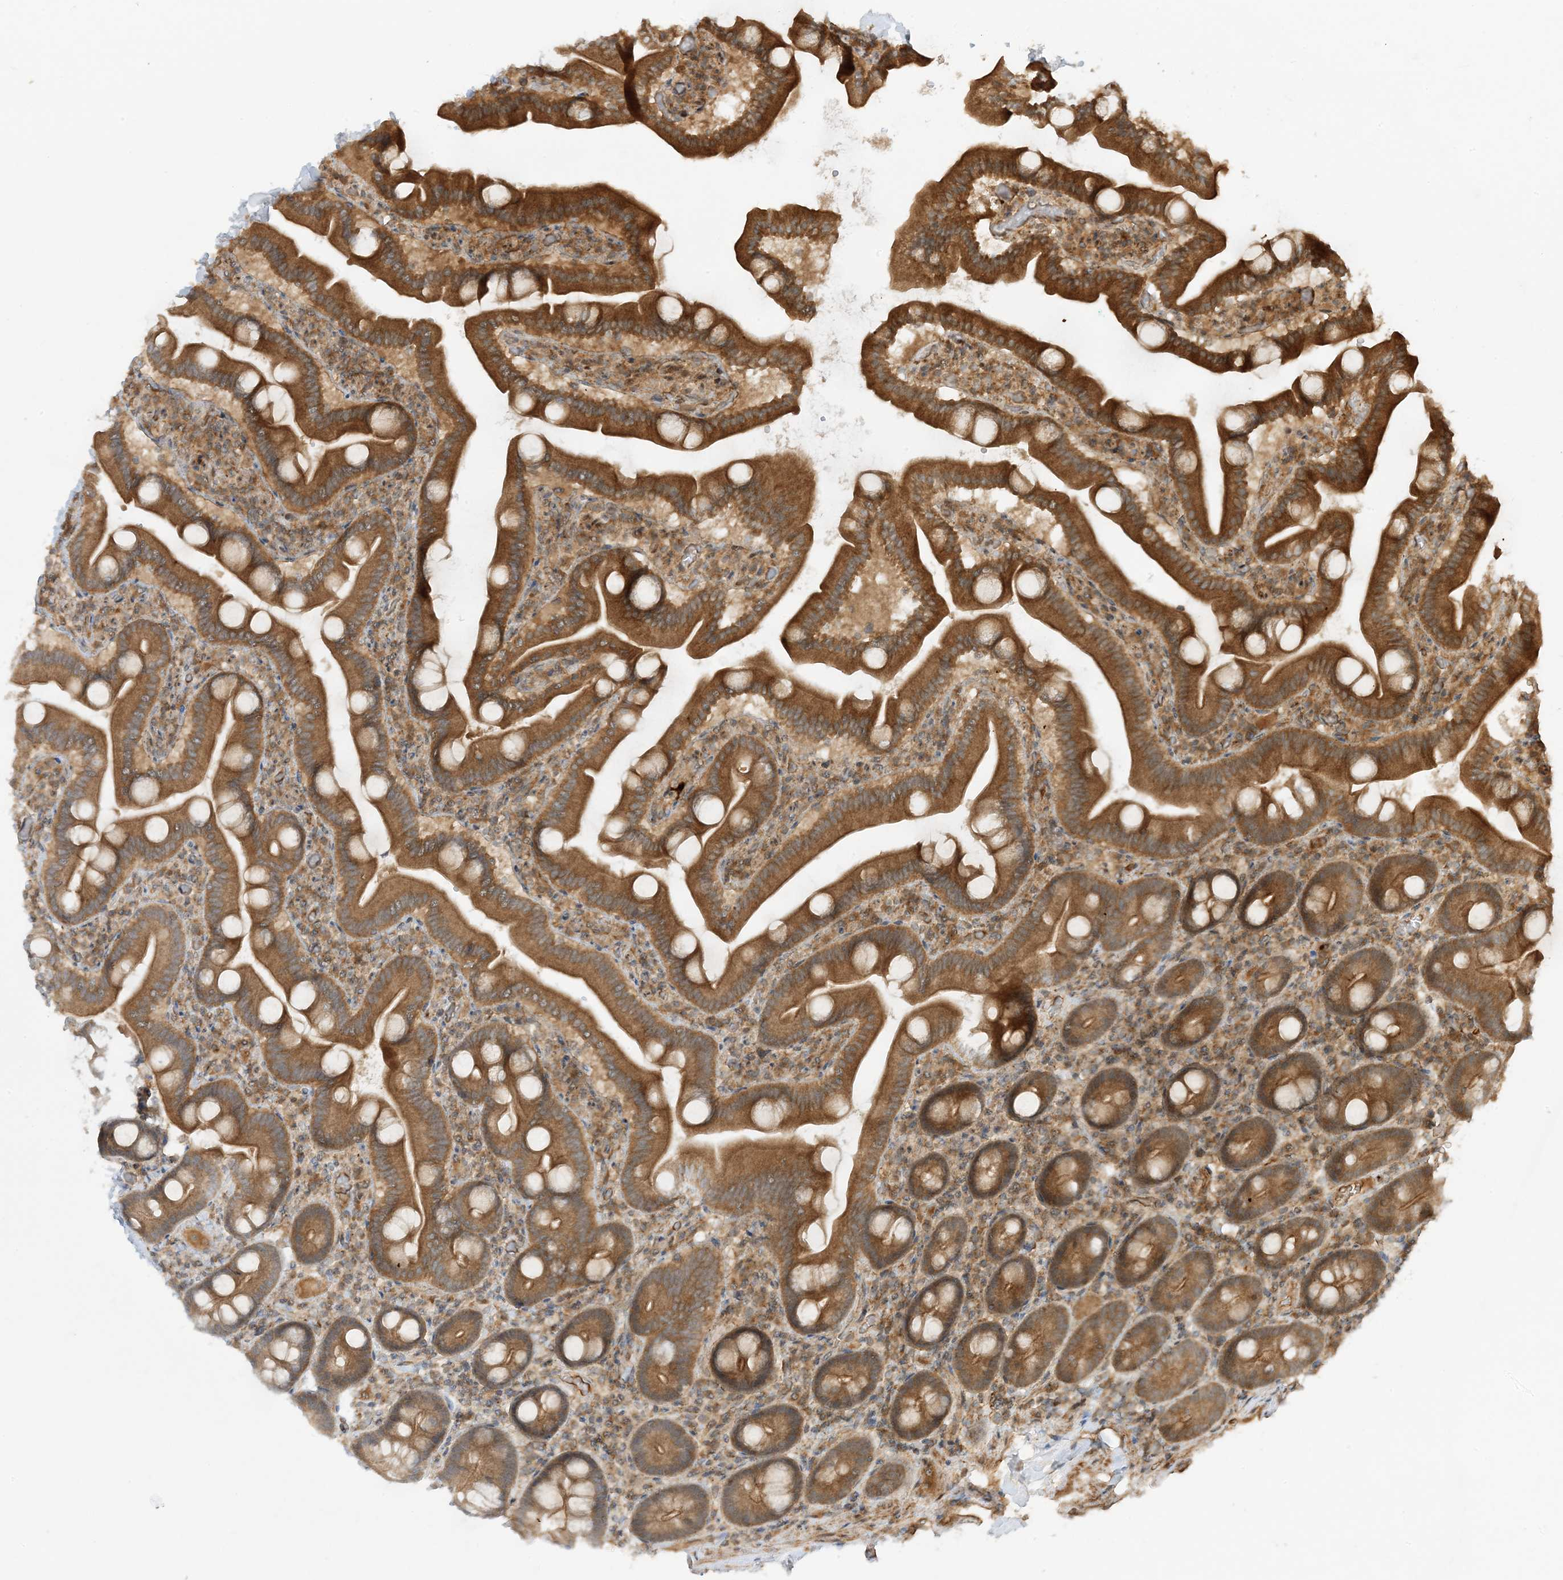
{"staining": {"intensity": "strong", "quantity": ">75%", "location": "cytoplasmic/membranous"}, "tissue": "duodenum", "cell_type": "Glandular cells", "image_type": "normal", "snomed": [{"axis": "morphology", "description": "Normal tissue, NOS"}, {"axis": "topography", "description": "Duodenum"}], "caption": "Duodenum stained for a protein (brown) demonstrates strong cytoplasmic/membranous positive positivity in approximately >75% of glandular cells.", "gene": "XRN1", "patient": {"sex": "male", "age": 55}}